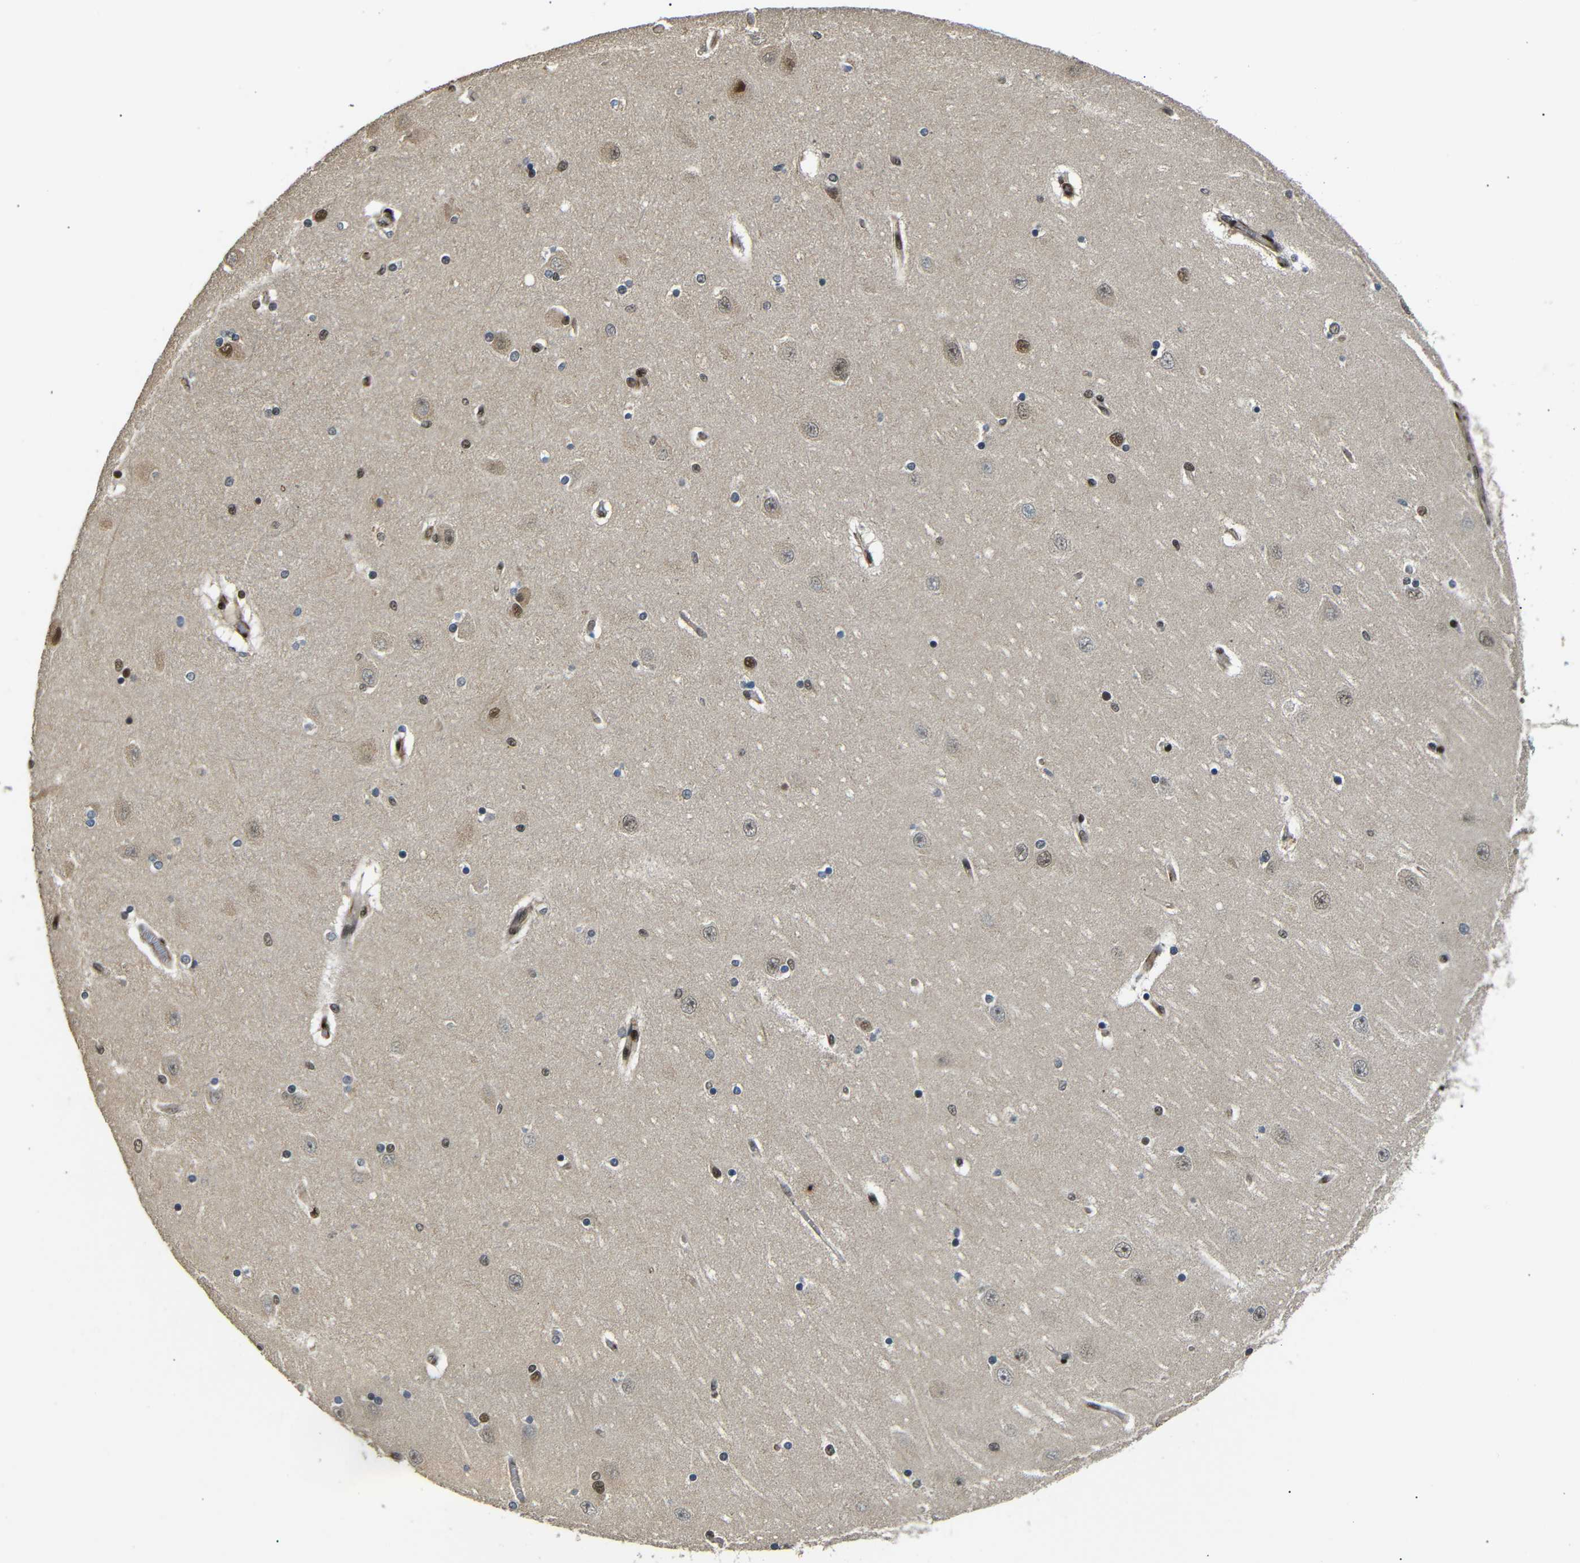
{"staining": {"intensity": "moderate", "quantity": "25%-75%", "location": "nuclear"}, "tissue": "hippocampus", "cell_type": "Glial cells", "image_type": "normal", "snomed": [{"axis": "morphology", "description": "Normal tissue, NOS"}, {"axis": "topography", "description": "Hippocampus"}], "caption": "Hippocampus was stained to show a protein in brown. There is medium levels of moderate nuclear positivity in approximately 25%-75% of glial cells. (Brightfield microscopy of DAB IHC at high magnification).", "gene": "TBX2", "patient": {"sex": "female", "age": 54}}